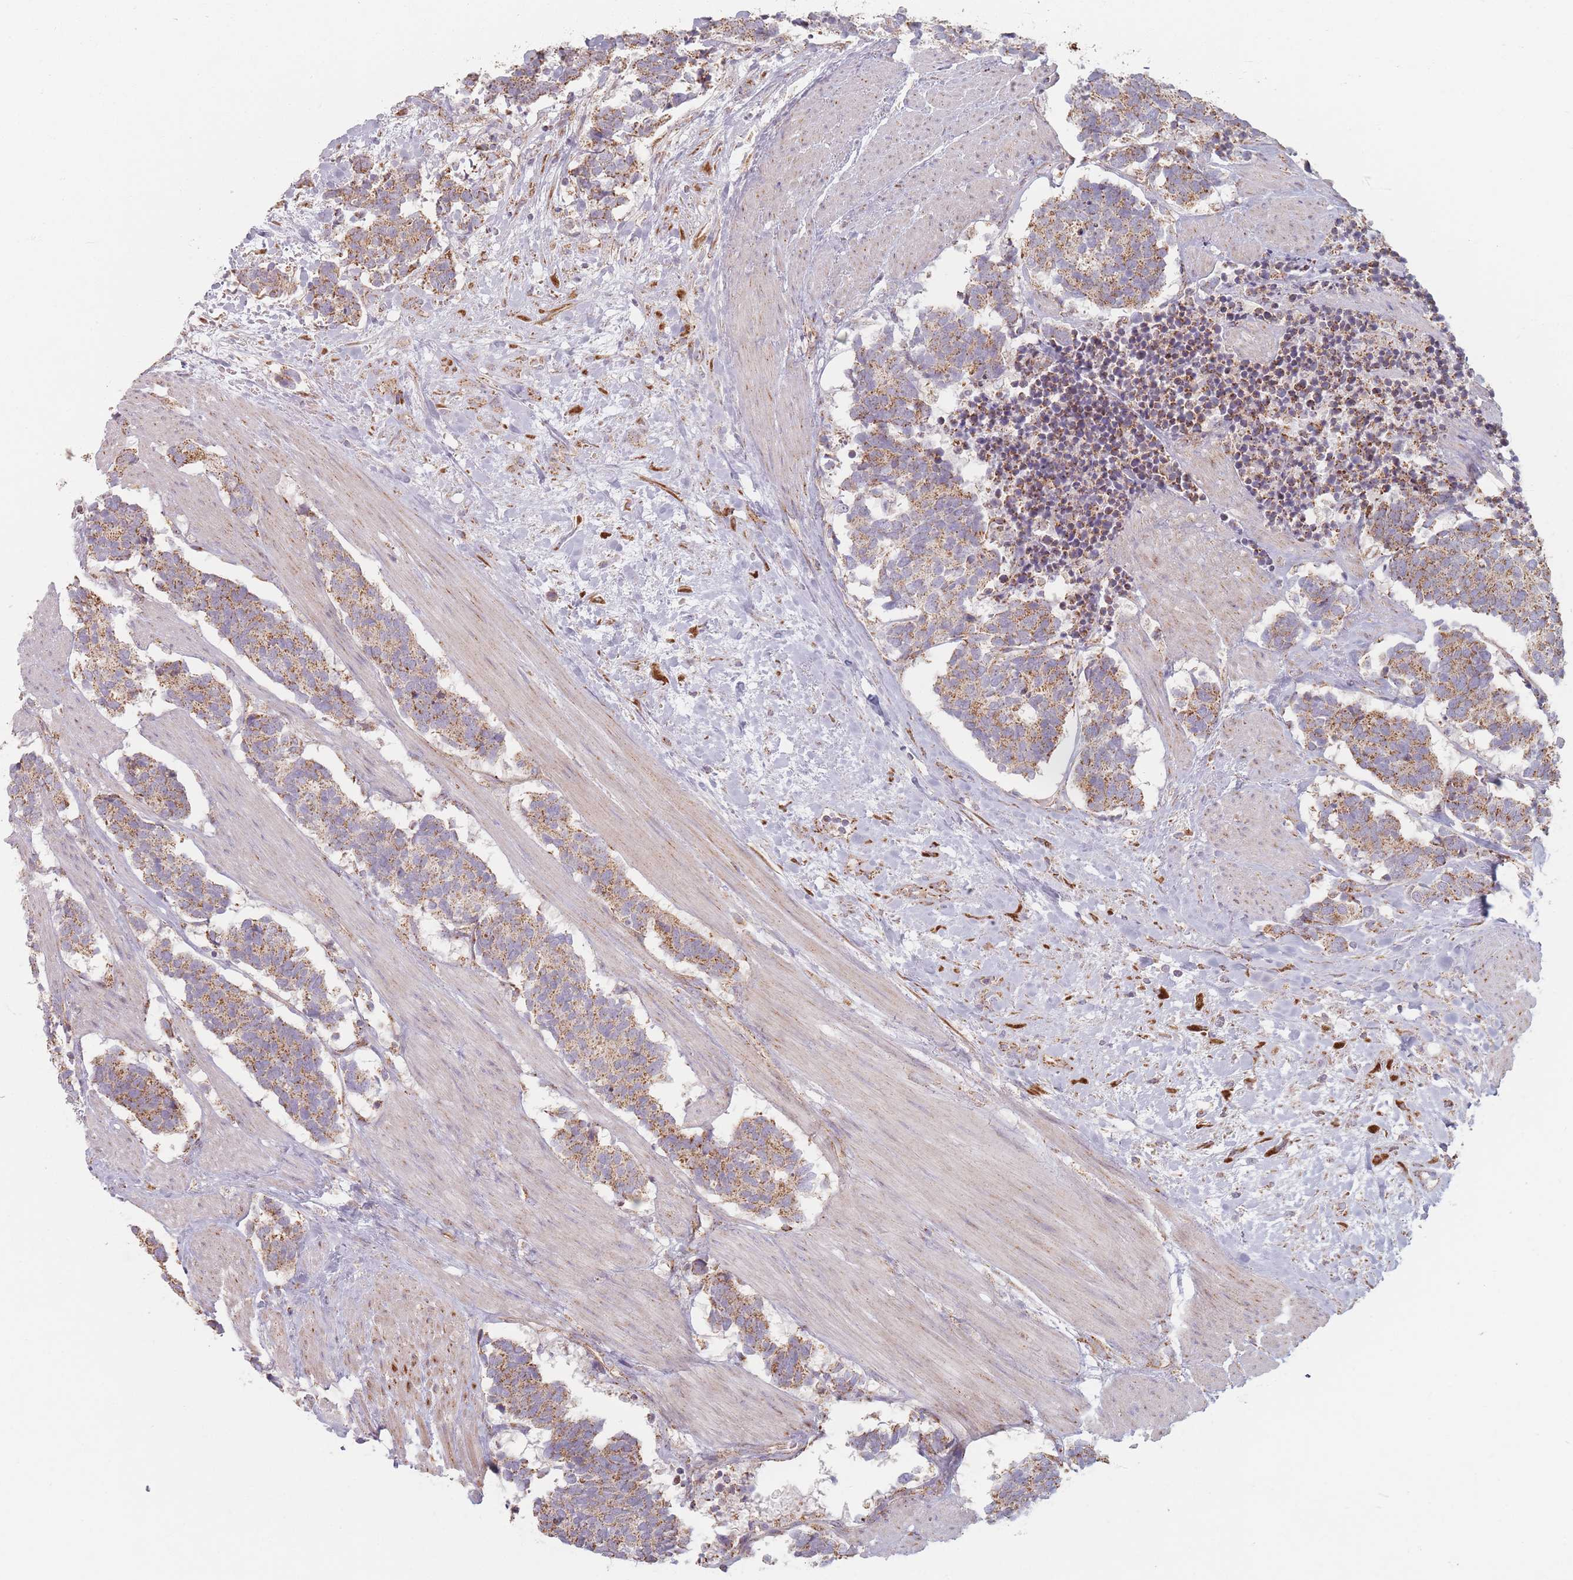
{"staining": {"intensity": "moderate", "quantity": "25%-75%", "location": "cytoplasmic/membranous"}, "tissue": "carcinoid", "cell_type": "Tumor cells", "image_type": "cancer", "snomed": [{"axis": "morphology", "description": "Carcinoma, NOS"}, {"axis": "morphology", "description": "Carcinoid, malignant, NOS"}, {"axis": "topography", "description": "Prostate"}], "caption": "Tumor cells show medium levels of moderate cytoplasmic/membranous staining in approximately 25%-75% of cells in human carcinoid.", "gene": "ESRP2", "patient": {"sex": "male", "age": 57}}